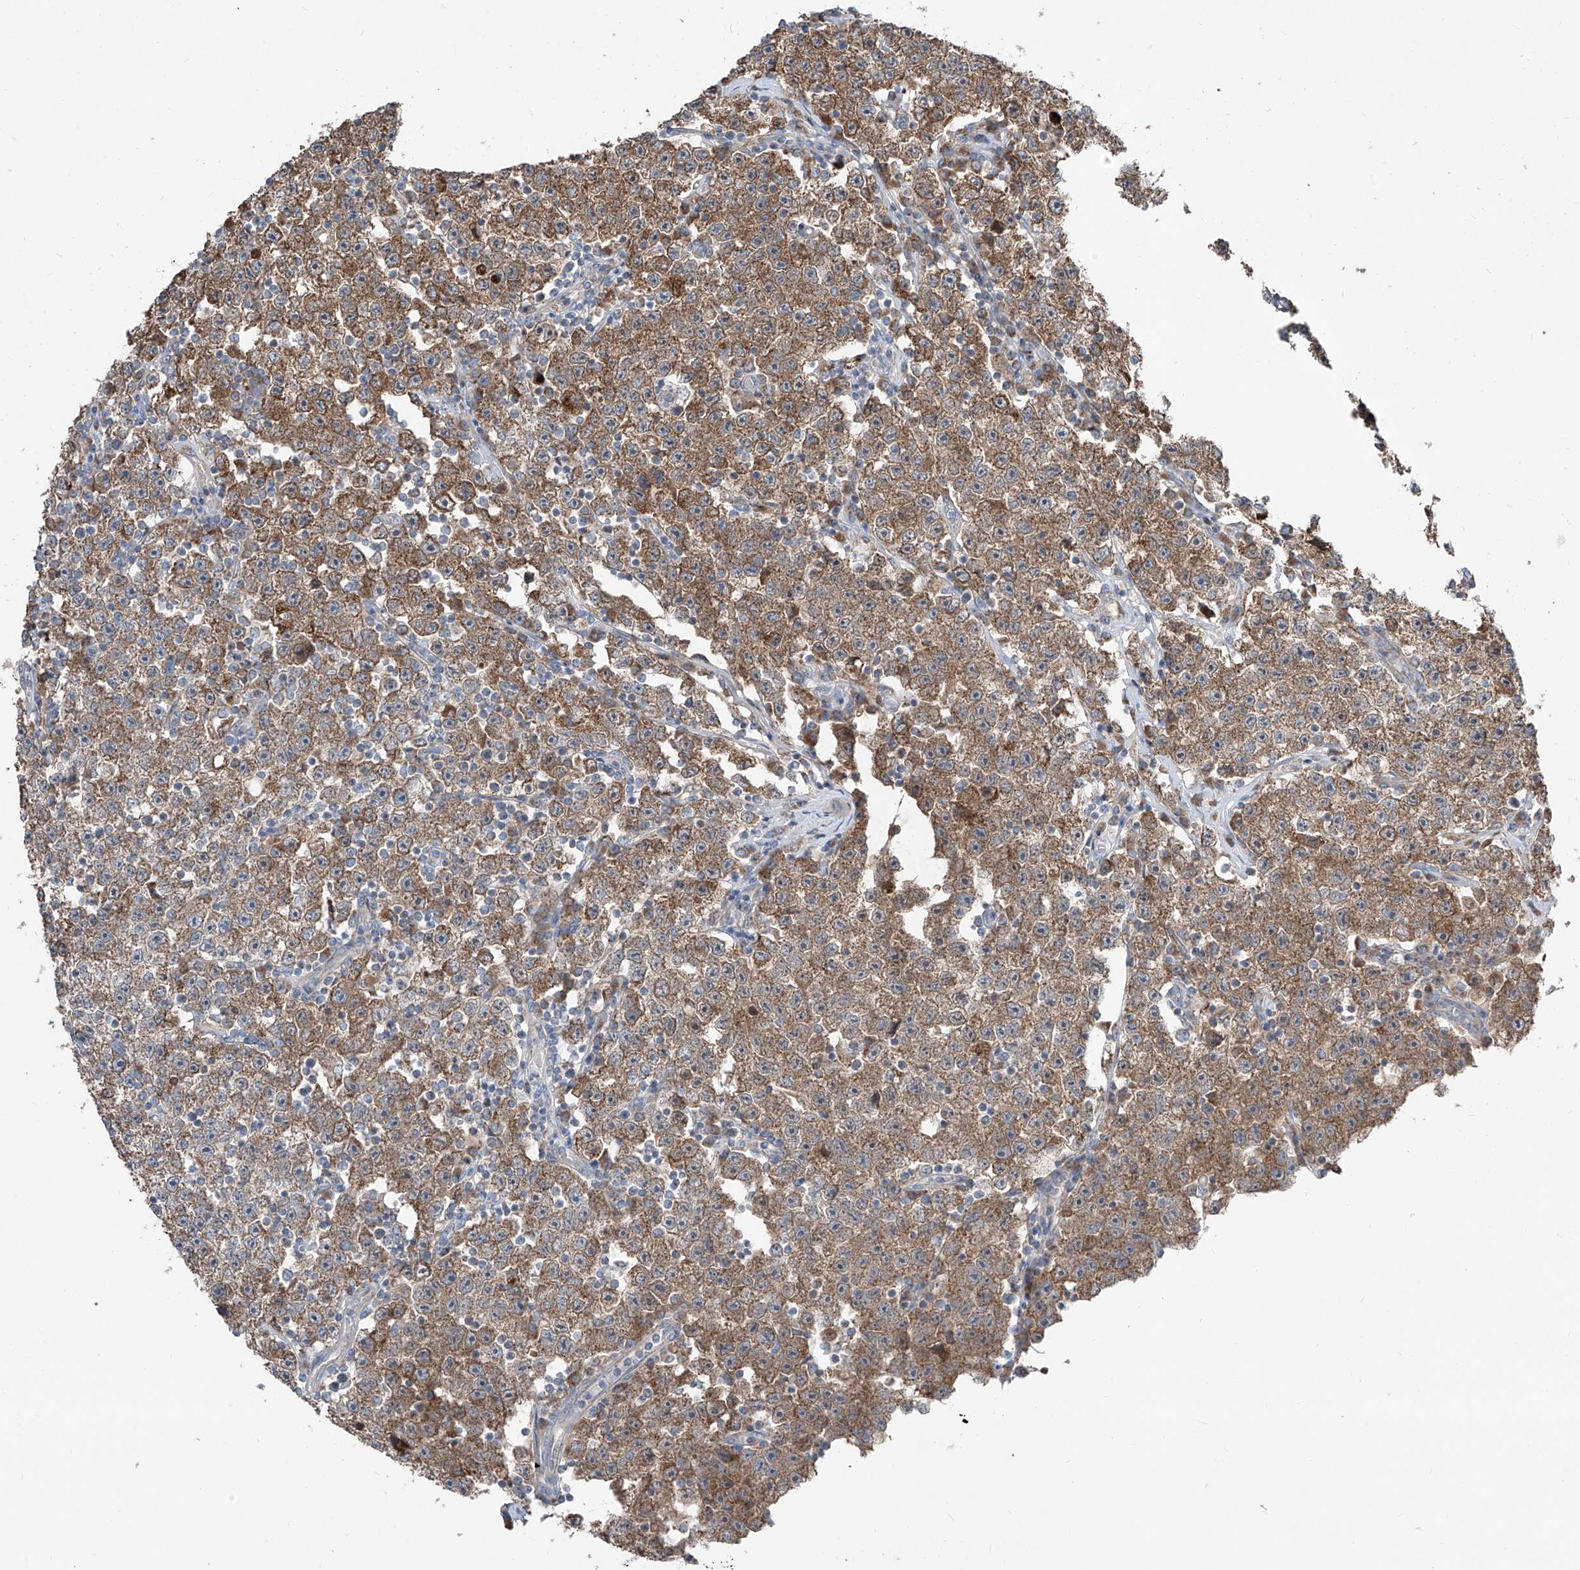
{"staining": {"intensity": "moderate", "quantity": ">75%", "location": "cytoplasmic/membranous"}, "tissue": "testis cancer", "cell_type": "Tumor cells", "image_type": "cancer", "snomed": [{"axis": "morphology", "description": "Seminoma, NOS"}, {"axis": "topography", "description": "Testis"}], "caption": "DAB (3,3'-diaminobenzidine) immunohistochemical staining of testis cancer (seminoma) reveals moderate cytoplasmic/membranous protein positivity in about >75% of tumor cells.", "gene": "ABCD3", "patient": {"sex": "male", "age": 22}}